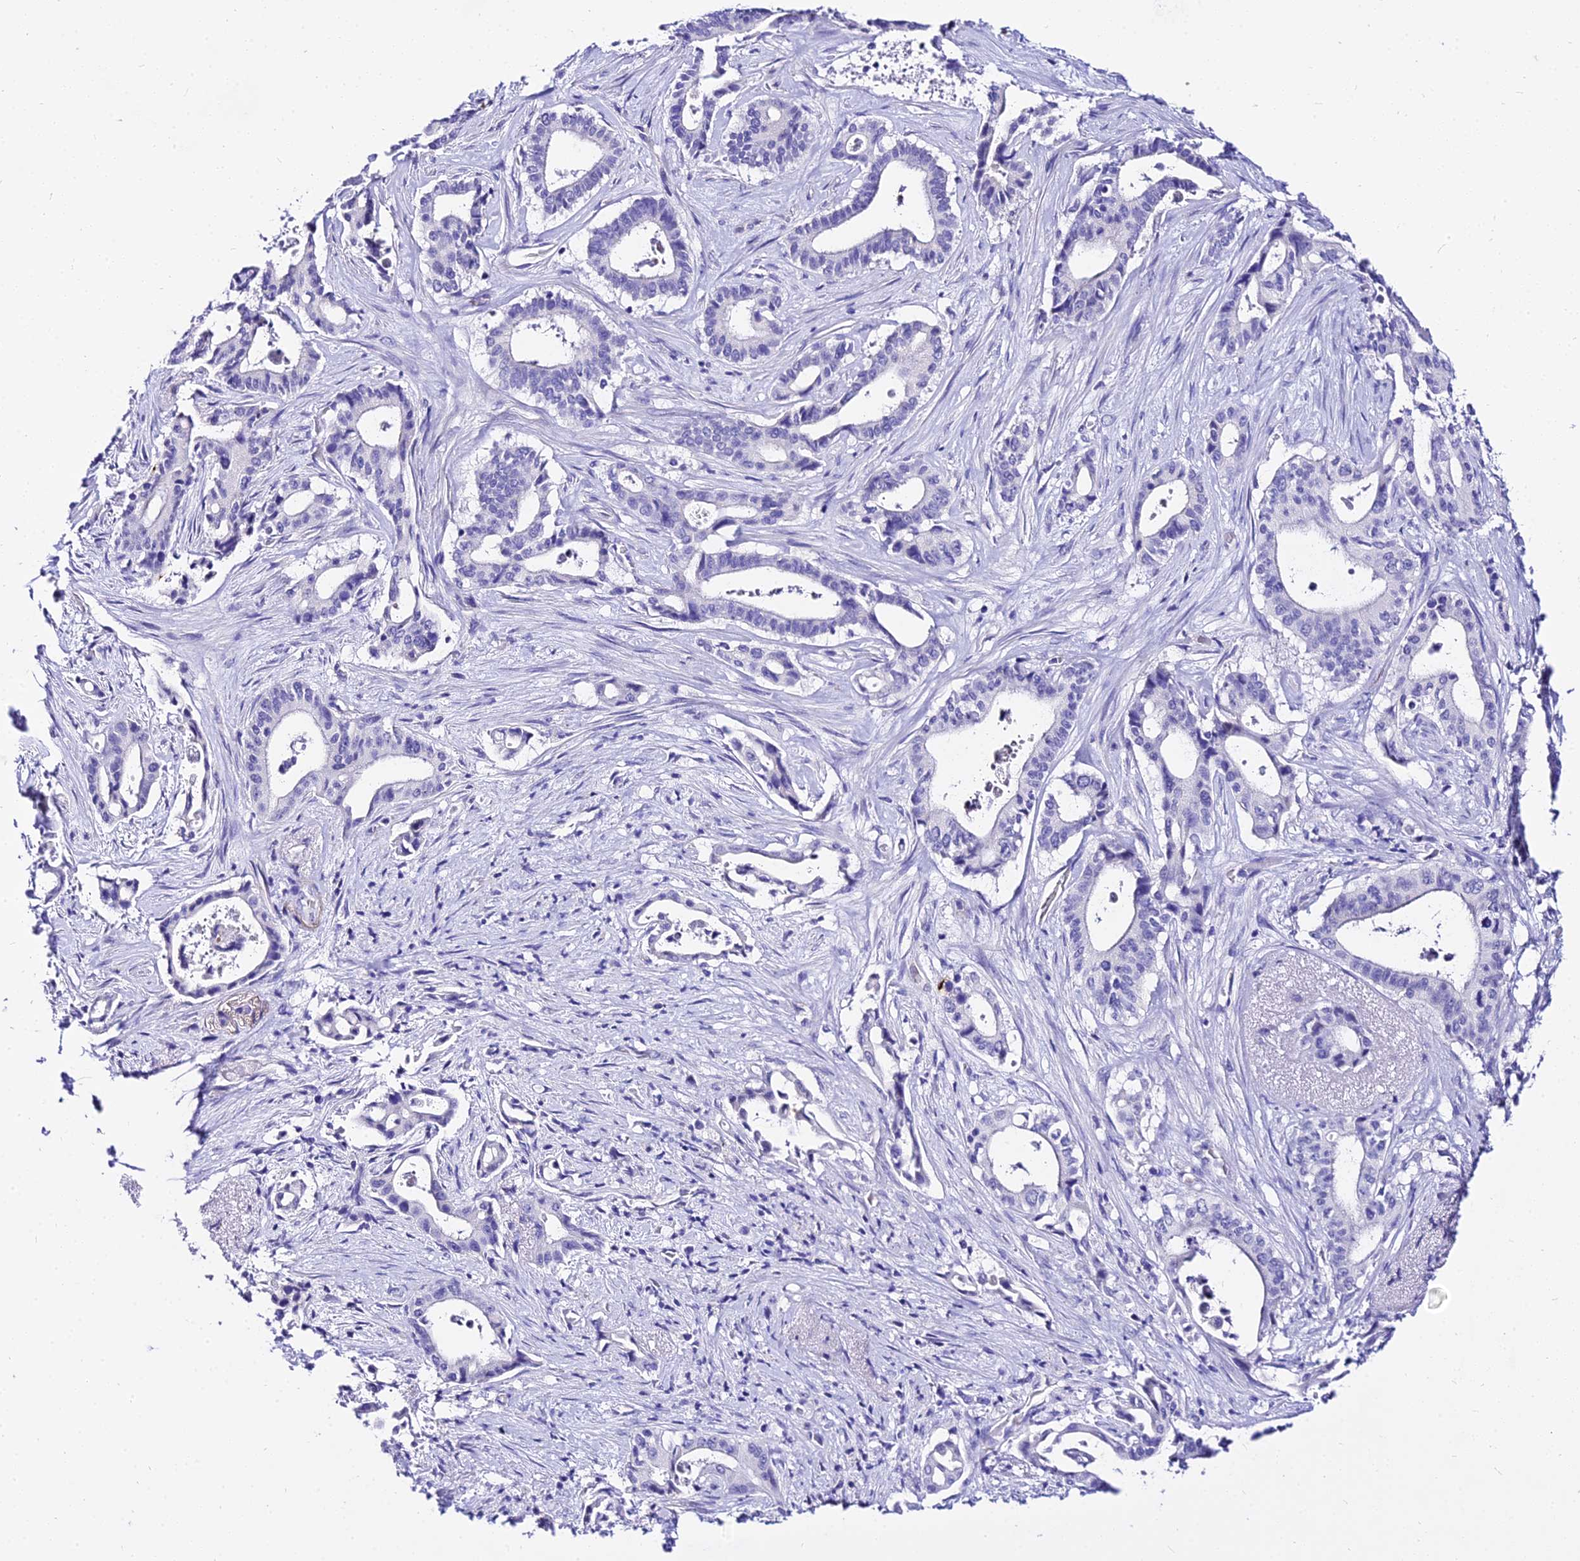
{"staining": {"intensity": "negative", "quantity": "none", "location": "none"}, "tissue": "pancreatic cancer", "cell_type": "Tumor cells", "image_type": "cancer", "snomed": [{"axis": "morphology", "description": "Adenocarcinoma, NOS"}, {"axis": "topography", "description": "Pancreas"}], "caption": "An image of human pancreatic cancer (adenocarcinoma) is negative for staining in tumor cells.", "gene": "DEFB106A", "patient": {"sex": "female", "age": 77}}